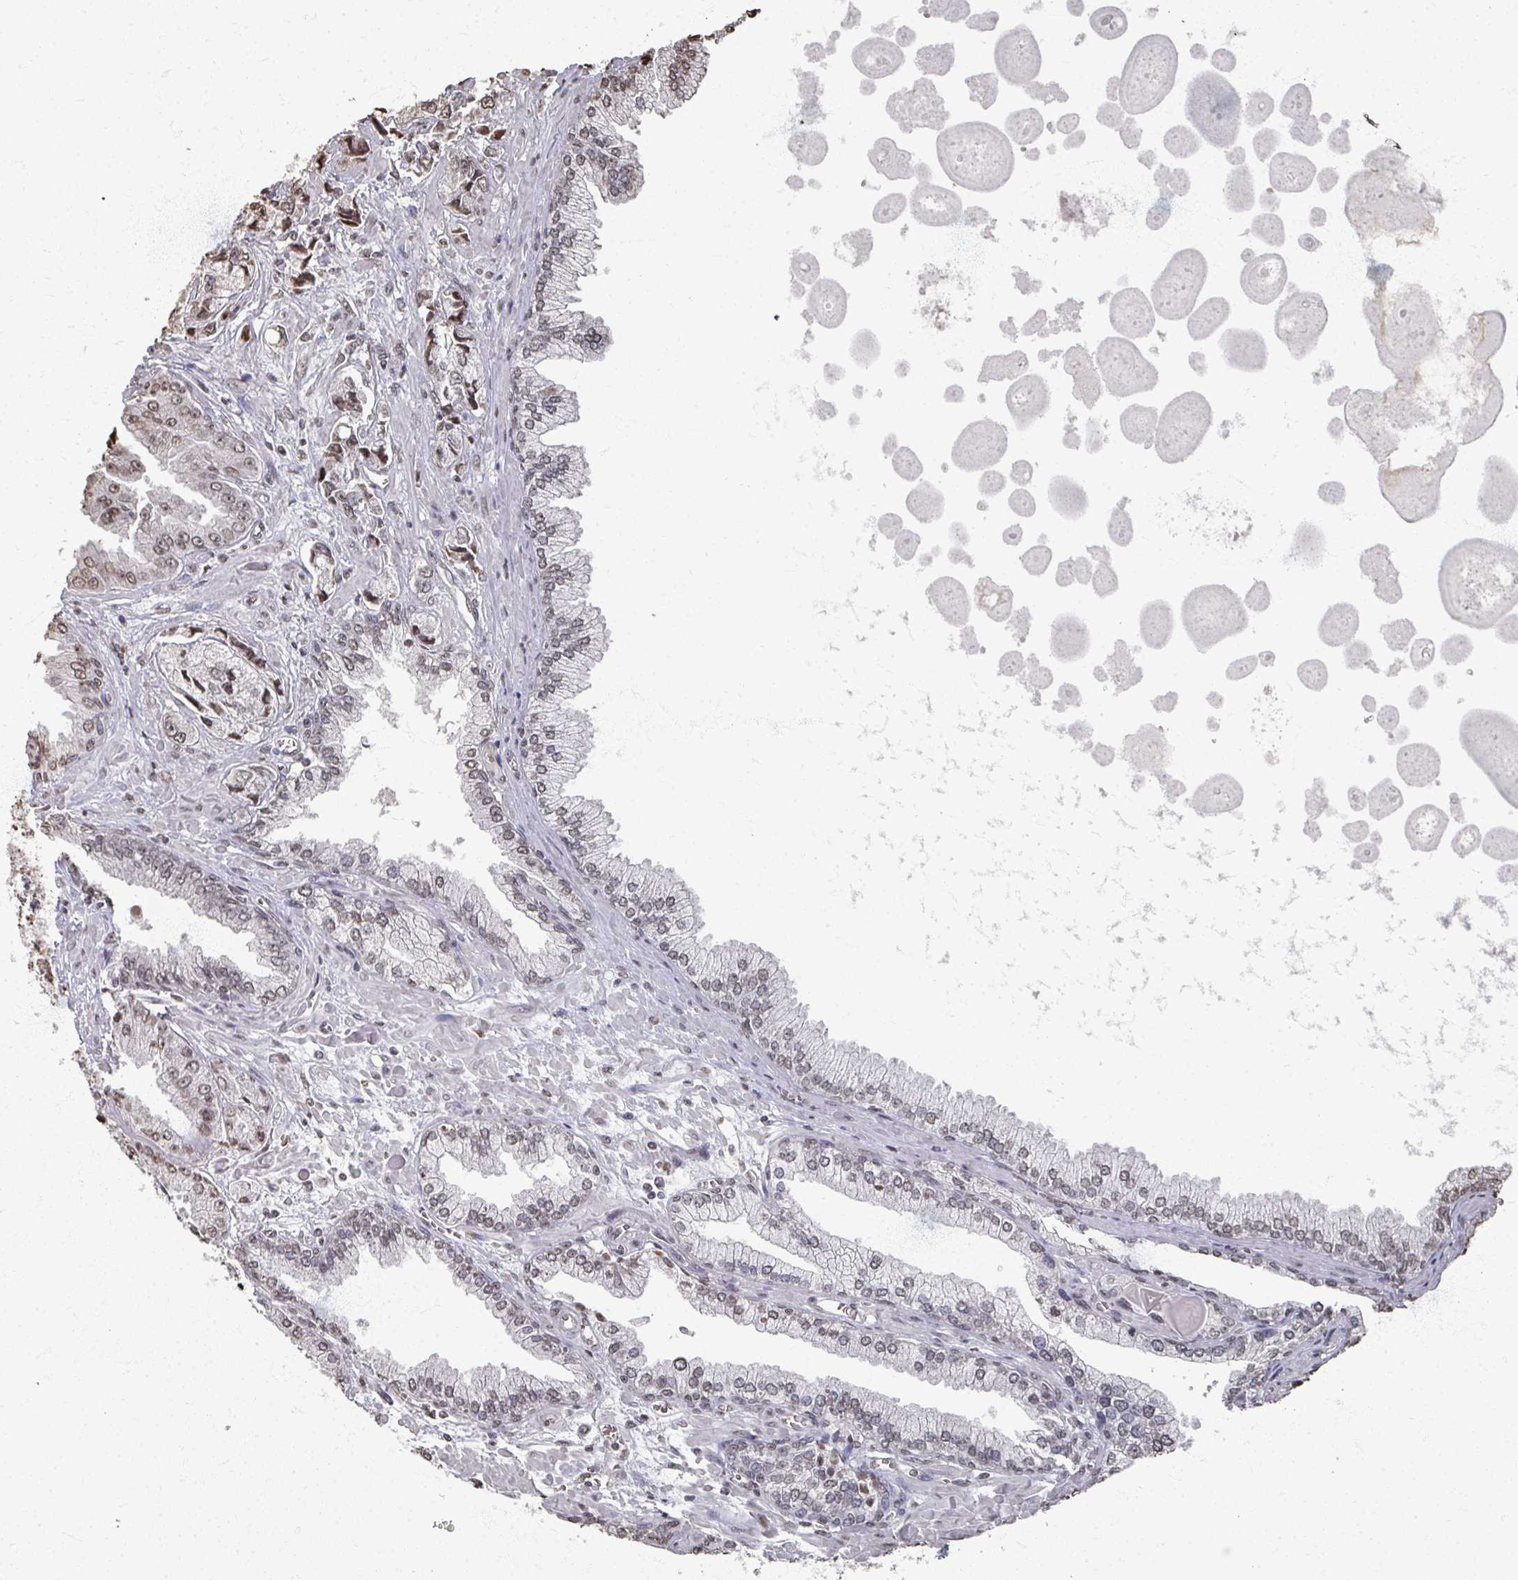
{"staining": {"intensity": "weak", "quantity": "25%-75%", "location": "nuclear"}, "tissue": "prostate cancer", "cell_type": "Tumor cells", "image_type": "cancer", "snomed": [{"axis": "morphology", "description": "Adenocarcinoma, High grade"}, {"axis": "topography", "description": "Prostate"}], "caption": "High-grade adenocarcinoma (prostate) was stained to show a protein in brown. There is low levels of weak nuclear positivity in approximately 25%-75% of tumor cells. The protein of interest is stained brown, and the nuclei are stained in blue (DAB (3,3'-diaminobenzidine) IHC with brightfield microscopy, high magnification).", "gene": "DCUN1D5", "patient": {"sex": "male", "age": 74}}